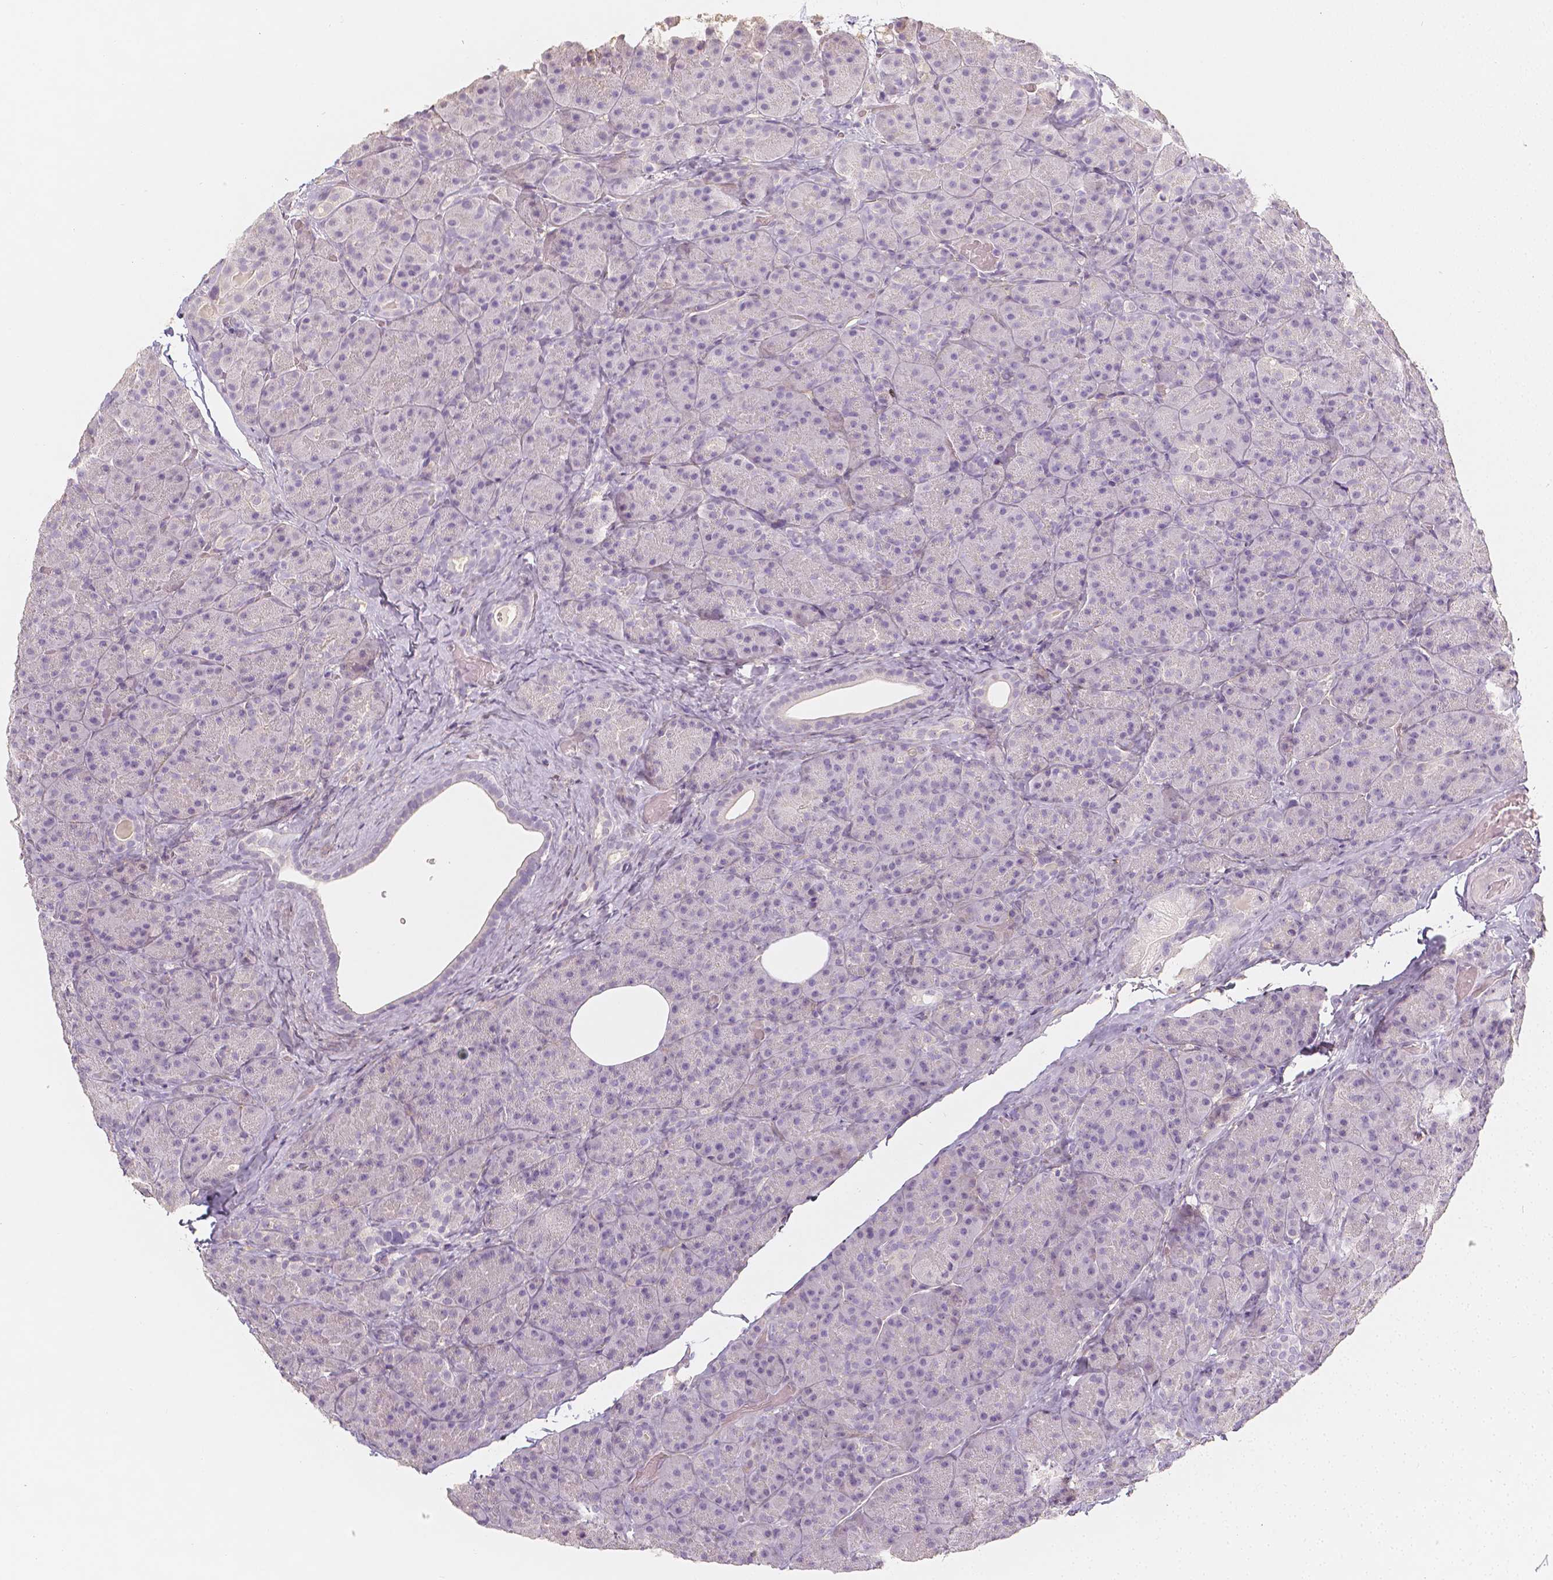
{"staining": {"intensity": "negative", "quantity": "none", "location": "none"}, "tissue": "pancreas", "cell_type": "Exocrine glandular cells", "image_type": "normal", "snomed": [{"axis": "morphology", "description": "Normal tissue, NOS"}, {"axis": "topography", "description": "Pancreas"}], "caption": "Unremarkable pancreas was stained to show a protein in brown. There is no significant positivity in exocrine glandular cells. (Immunohistochemistry (ihc), brightfield microscopy, high magnification).", "gene": "THY1", "patient": {"sex": "male", "age": 57}}